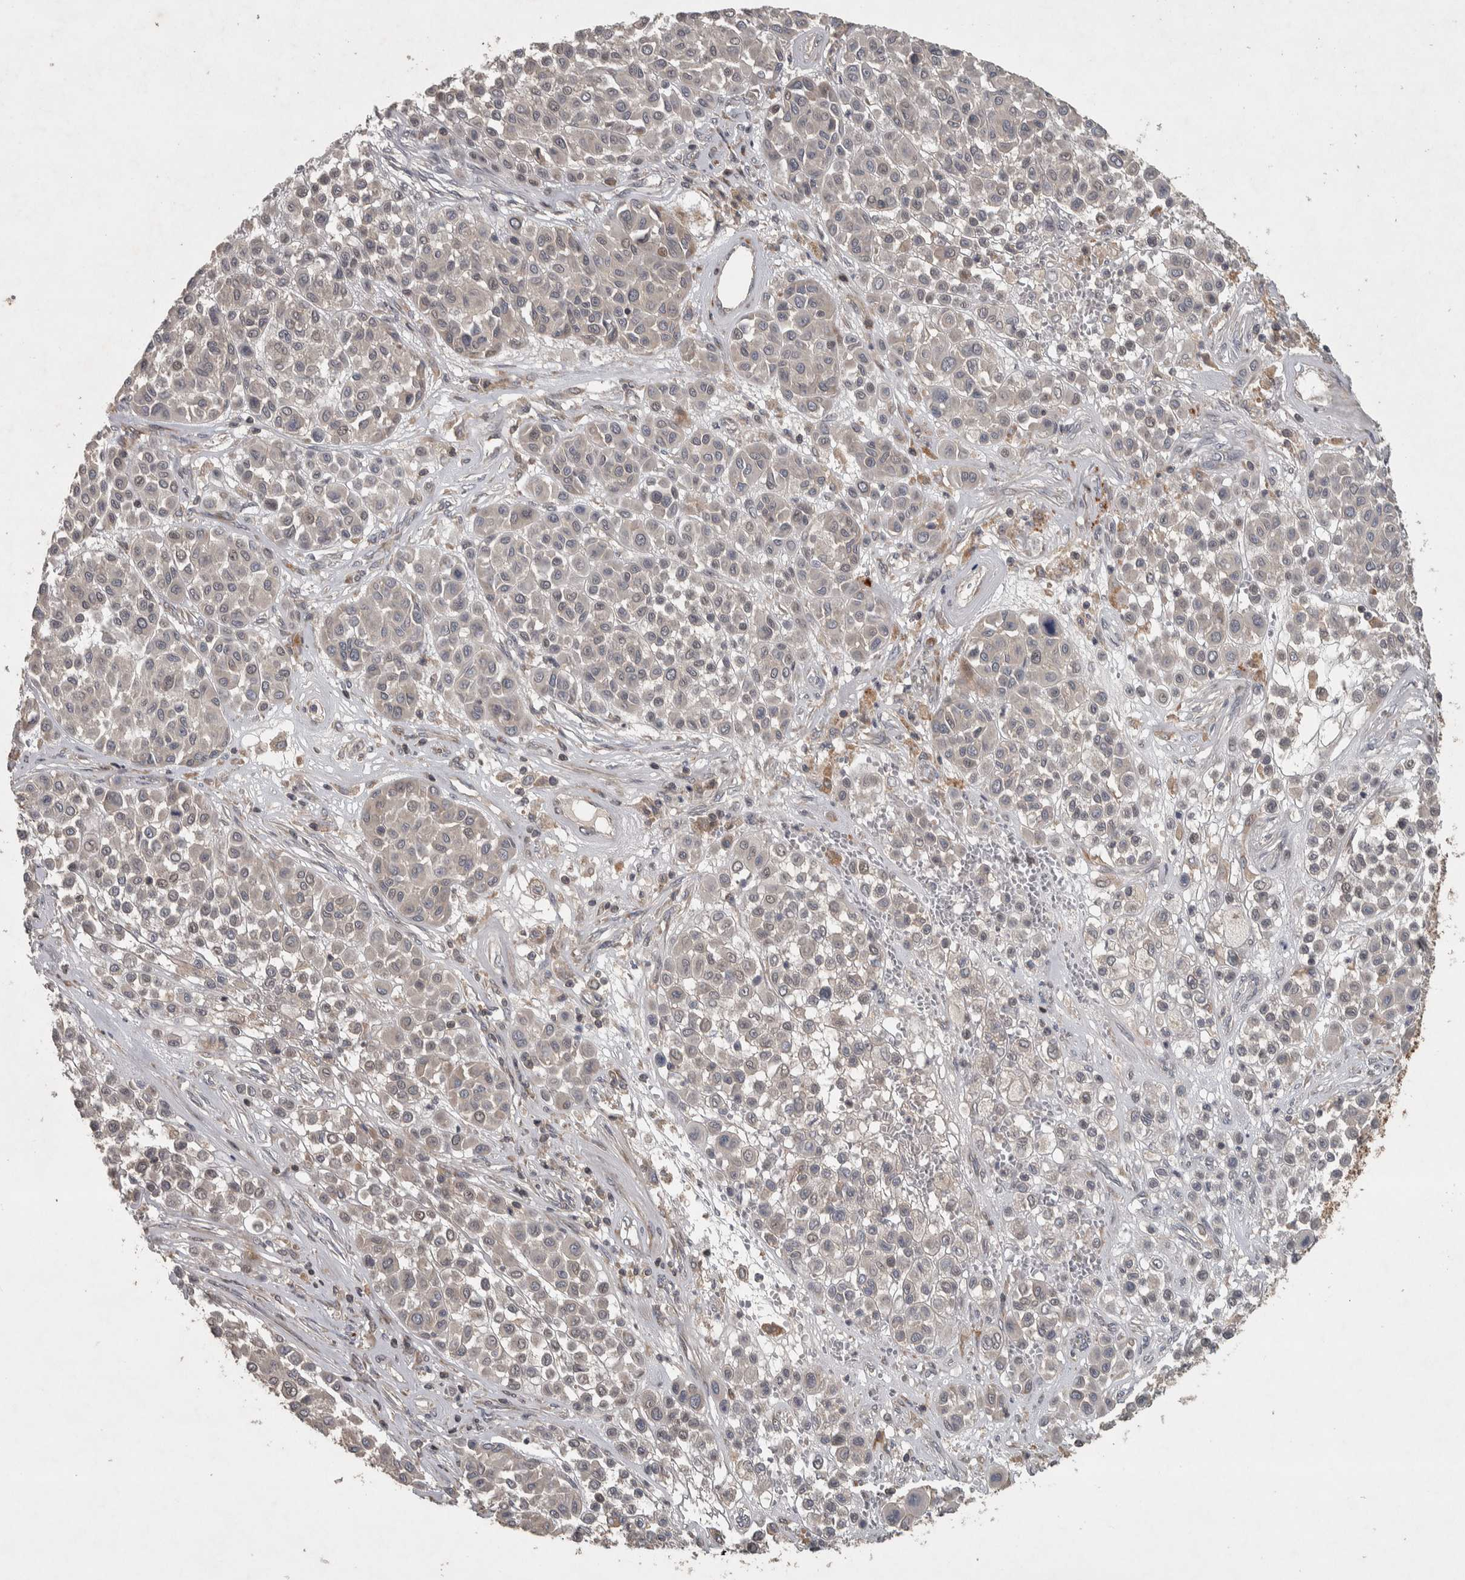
{"staining": {"intensity": "negative", "quantity": "none", "location": "none"}, "tissue": "melanoma", "cell_type": "Tumor cells", "image_type": "cancer", "snomed": [{"axis": "morphology", "description": "Malignant melanoma, Metastatic site"}, {"axis": "topography", "description": "Soft tissue"}], "caption": "Immunohistochemistry (IHC) of human melanoma displays no staining in tumor cells.", "gene": "ERAL1", "patient": {"sex": "male", "age": 41}}